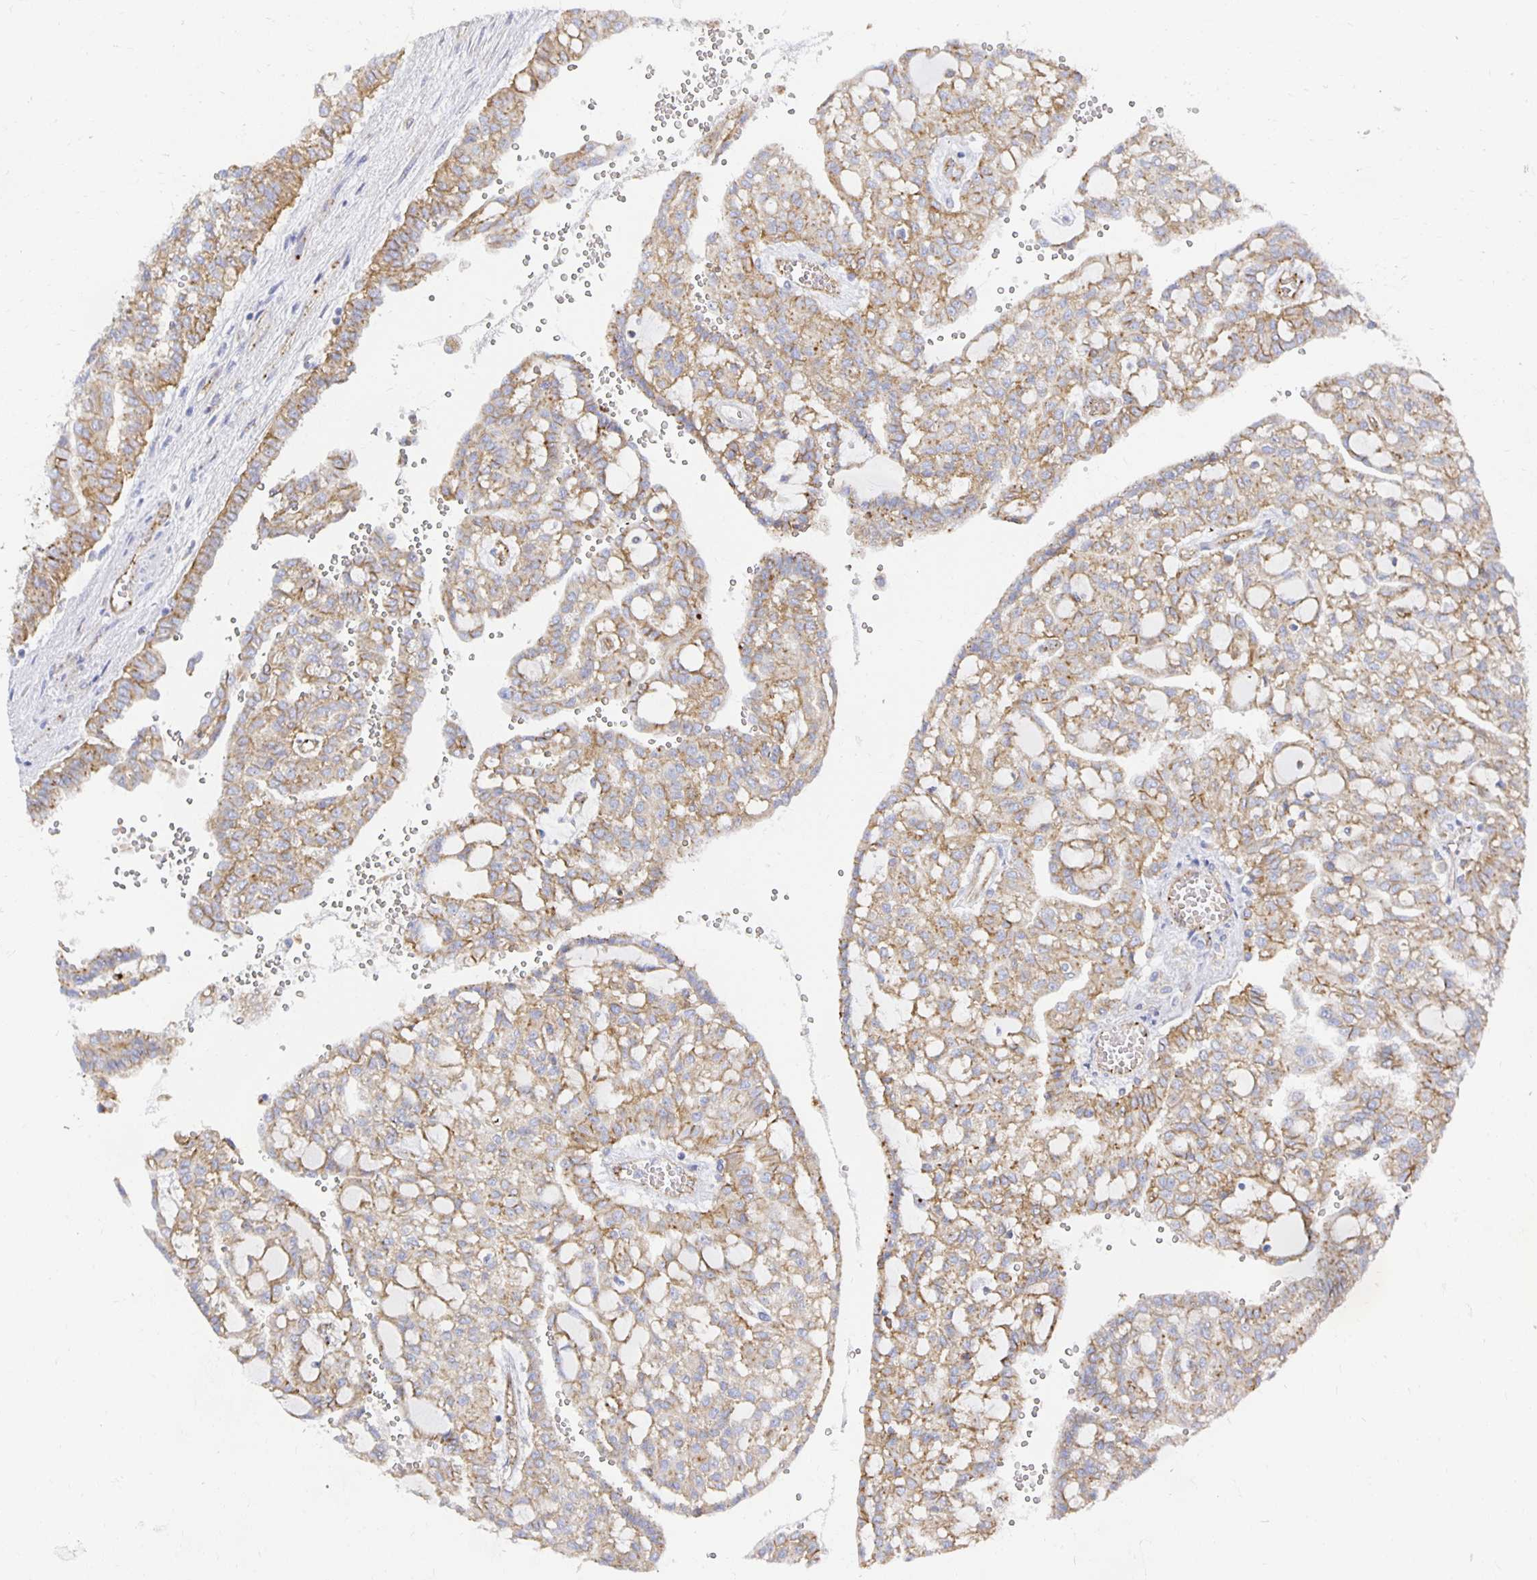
{"staining": {"intensity": "weak", "quantity": ">75%", "location": "cytoplasmic/membranous"}, "tissue": "renal cancer", "cell_type": "Tumor cells", "image_type": "cancer", "snomed": [{"axis": "morphology", "description": "Adenocarcinoma, NOS"}, {"axis": "topography", "description": "Kidney"}], "caption": "Approximately >75% of tumor cells in adenocarcinoma (renal) exhibit weak cytoplasmic/membranous protein staining as visualized by brown immunohistochemical staining.", "gene": "TAAR1", "patient": {"sex": "male", "age": 63}}